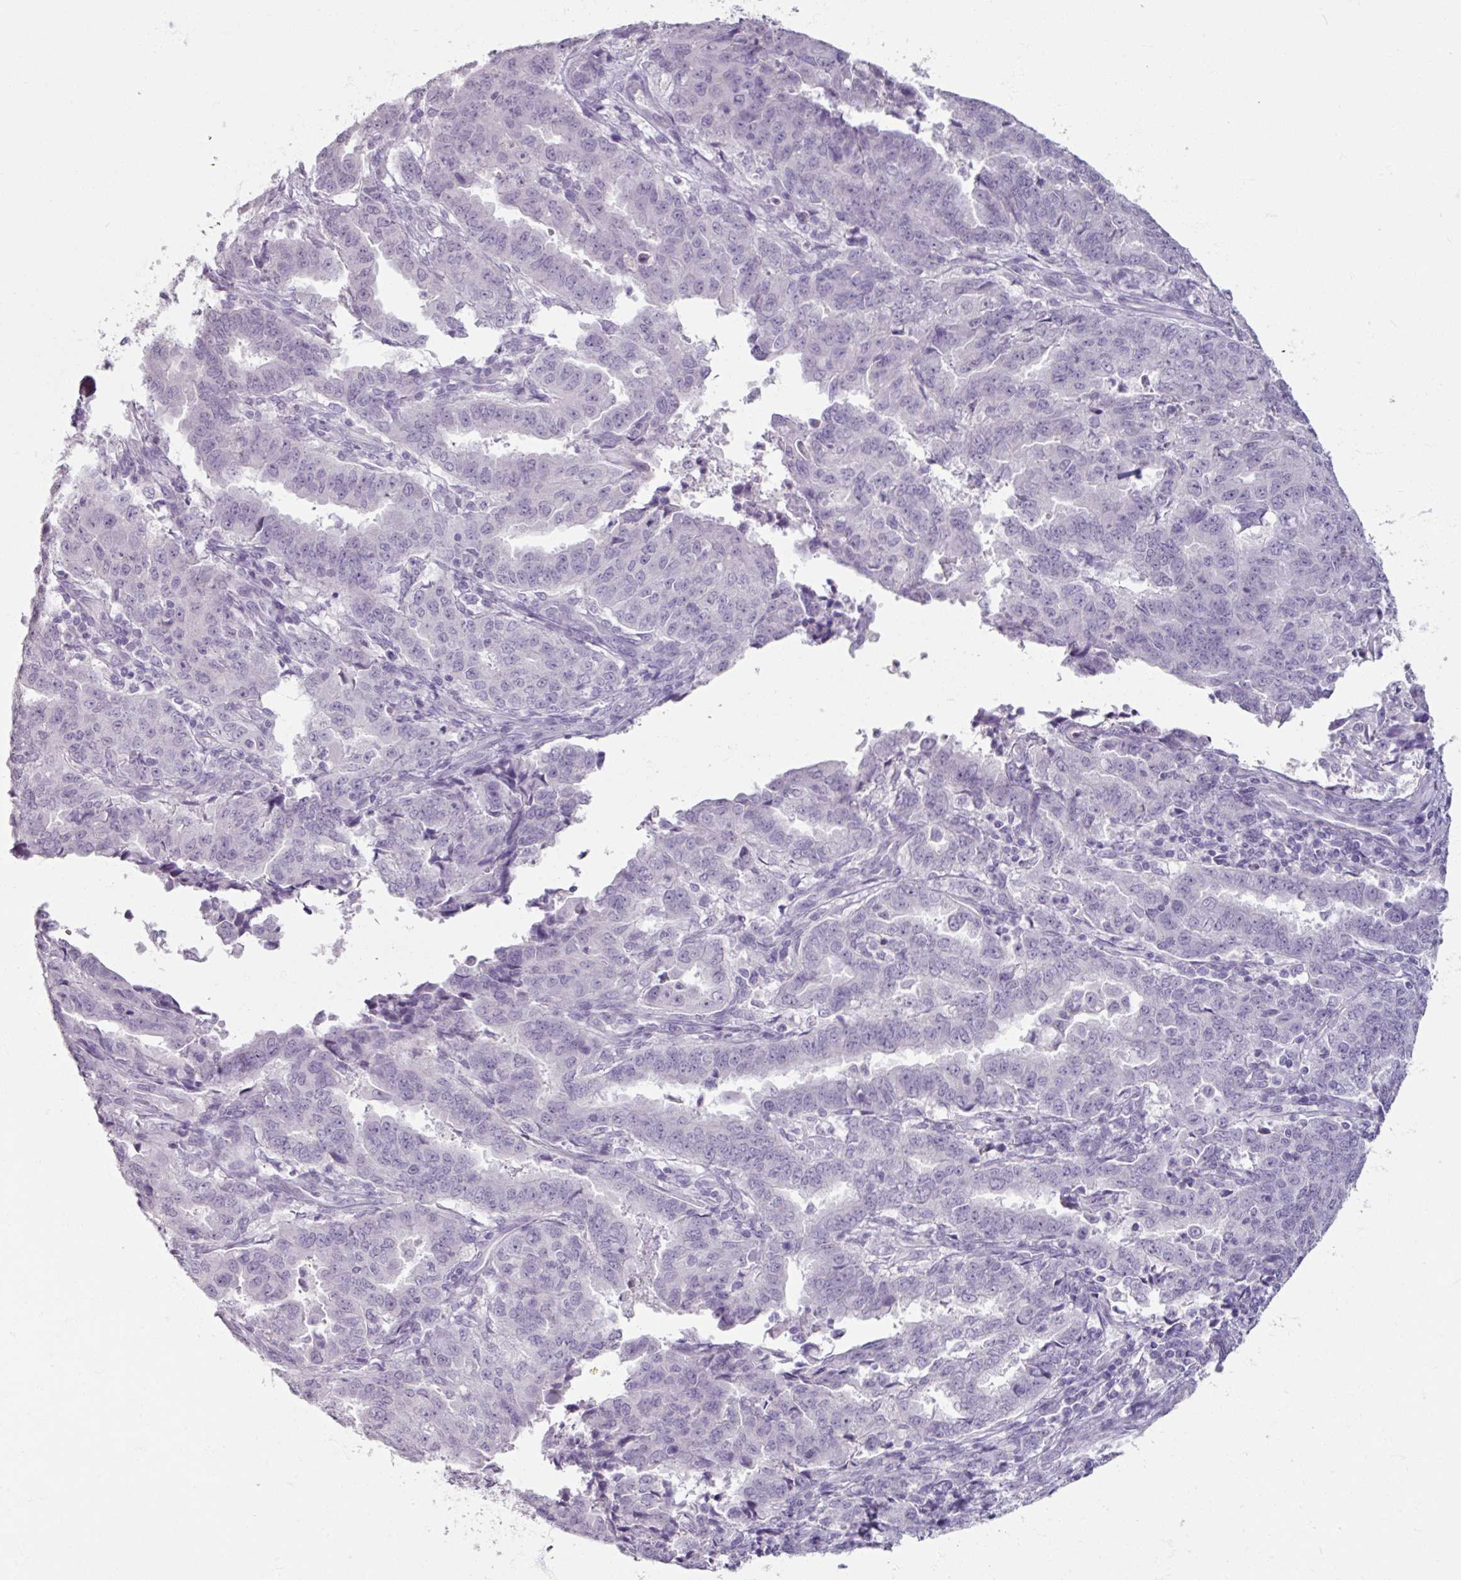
{"staining": {"intensity": "negative", "quantity": "none", "location": "none"}, "tissue": "endometrial cancer", "cell_type": "Tumor cells", "image_type": "cancer", "snomed": [{"axis": "morphology", "description": "Adenocarcinoma, NOS"}, {"axis": "topography", "description": "Endometrium"}], "caption": "Histopathology image shows no significant protein expression in tumor cells of endometrial cancer.", "gene": "TG", "patient": {"sex": "female", "age": 50}}